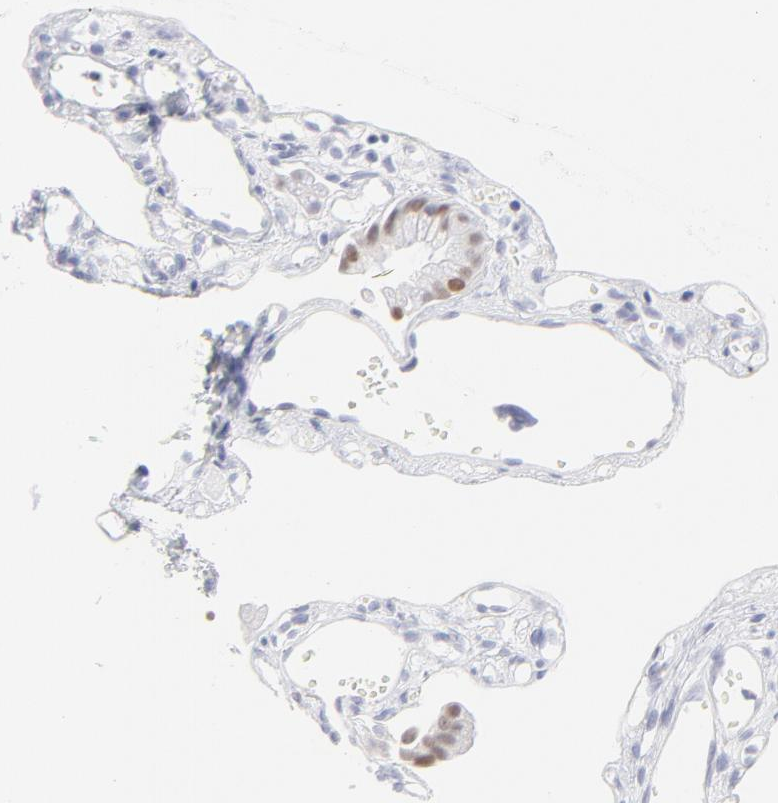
{"staining": {"intensity": "moderate", "quantity": ">75%", "location": "nuclear"}, "tissue": "gallbladder", "cell_type": "Glandular cells", "image_type": "normal", "snomed": [{"axis": "morphology", "description": "Normal tissue, NOS"}, {"axis": "topography", "description": "Gallbladder"}], "caption": "Immunohistochemistry micrograph of unremarkable human gallbladder stained for a protein (brown), which reveals medium levels of moderate nuclear expression in approximately >75% of glandular cells.", "gene": "ELF3", "patient": {"sex": "male", "age": 65}}